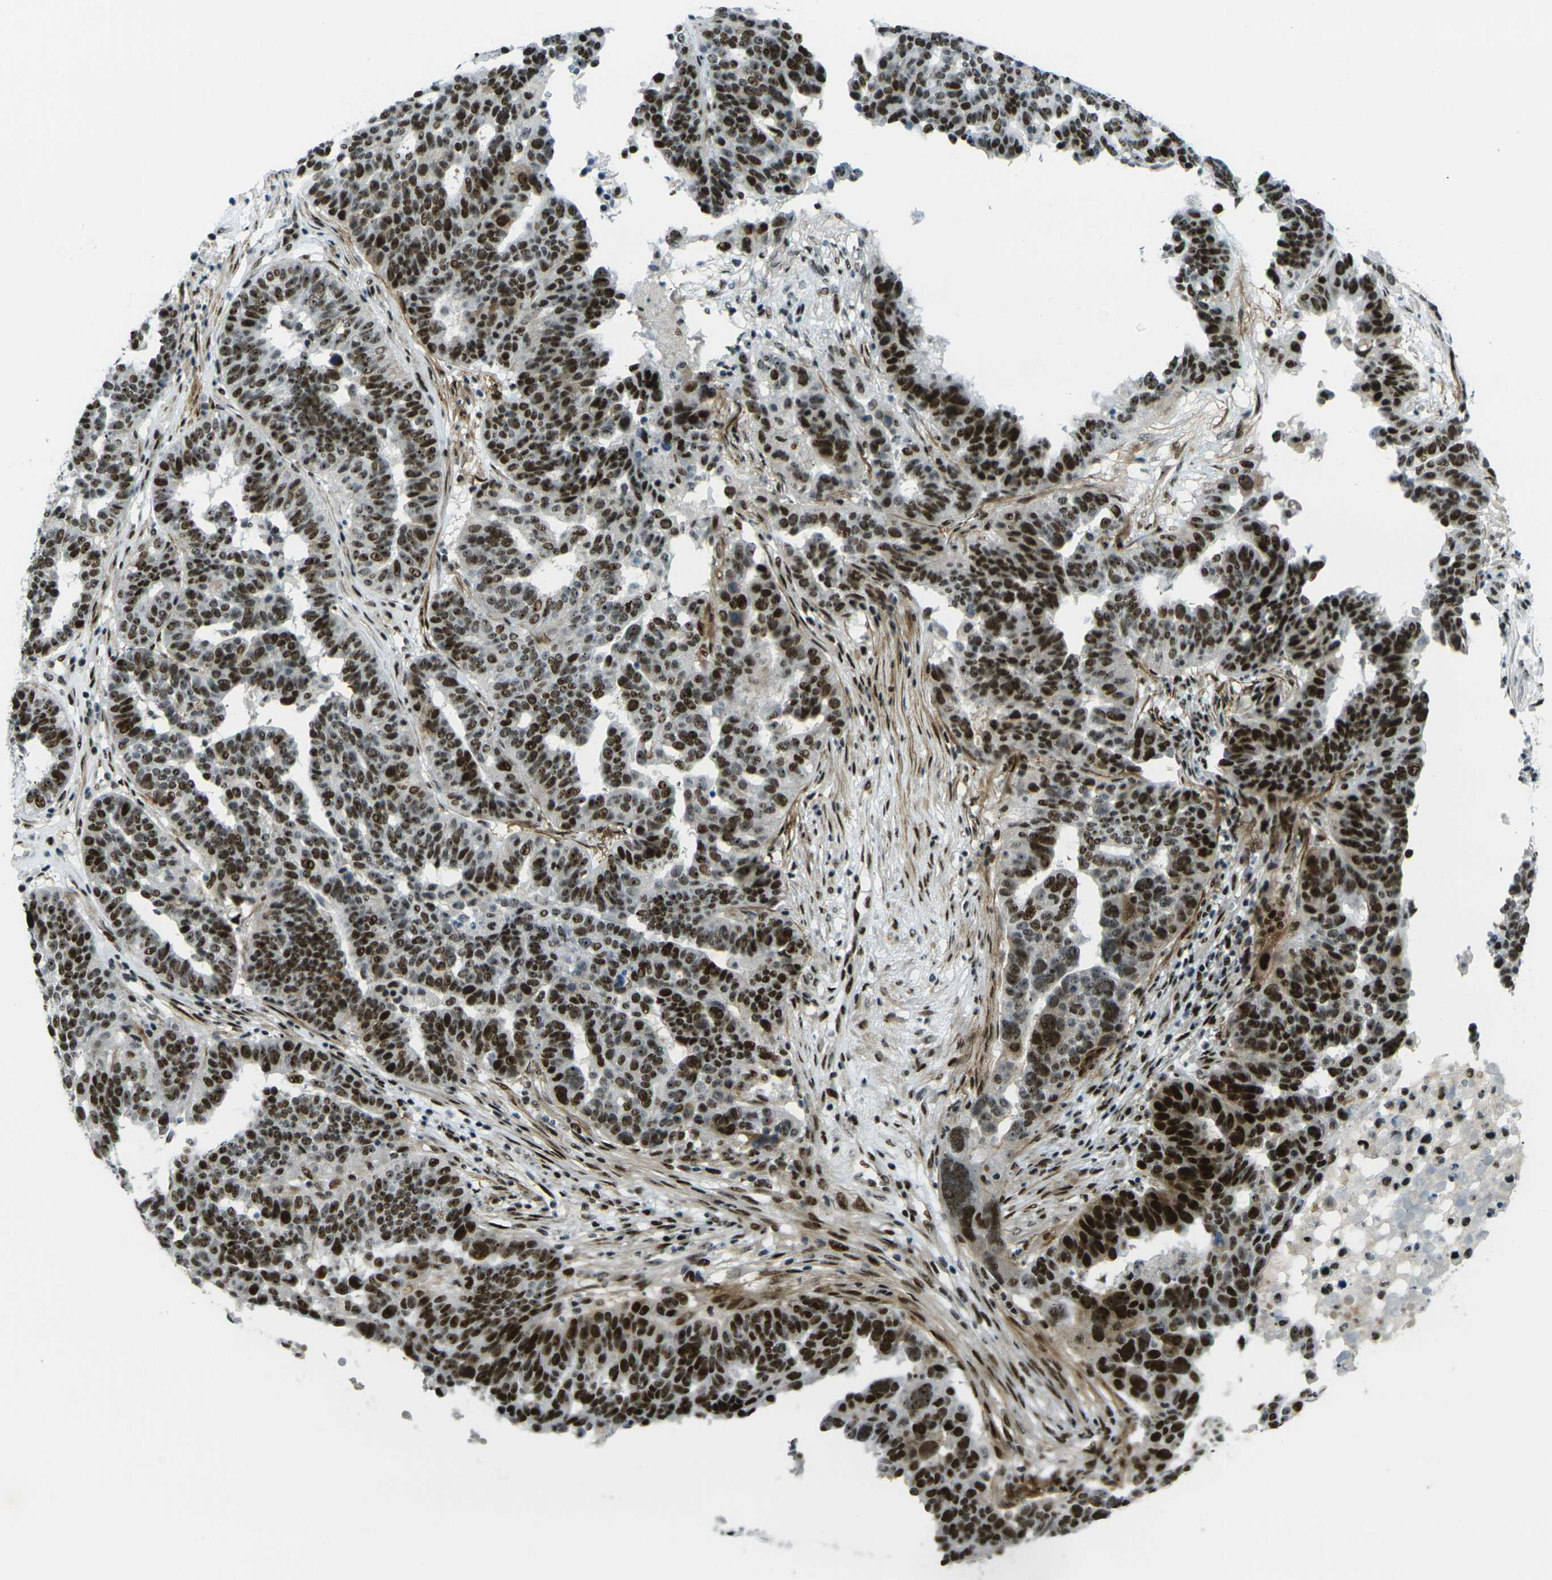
{"staining": {"intensity": "strong", "quantity": ">75%", "location": "cytoplasmic/membranous,nuclear"}, "tissue": "ovarian cancer", "cell_type": "Tumor cells", "image_type": "cancer", "snomed": [{"axis": "morphology", "description": "Cystadenocarcinoma, serous, NOS"}, {"axis": "topography", "description": "Ovary"}], "caption": "High-power microscopy captured an immunohistochemistry (IHC) image of ovarian cancer (serous cystadenocarcinoma), revealing strong cytoplasmic/membranous and nuclear staining in about >75% of tumor cells. Using DAB (brown) and hematoxylin (blue) stains, captured at high magnification using brightfield microscopy.", "gene": "UBE2C", "patient": {"sex": "female", "age": 59}}